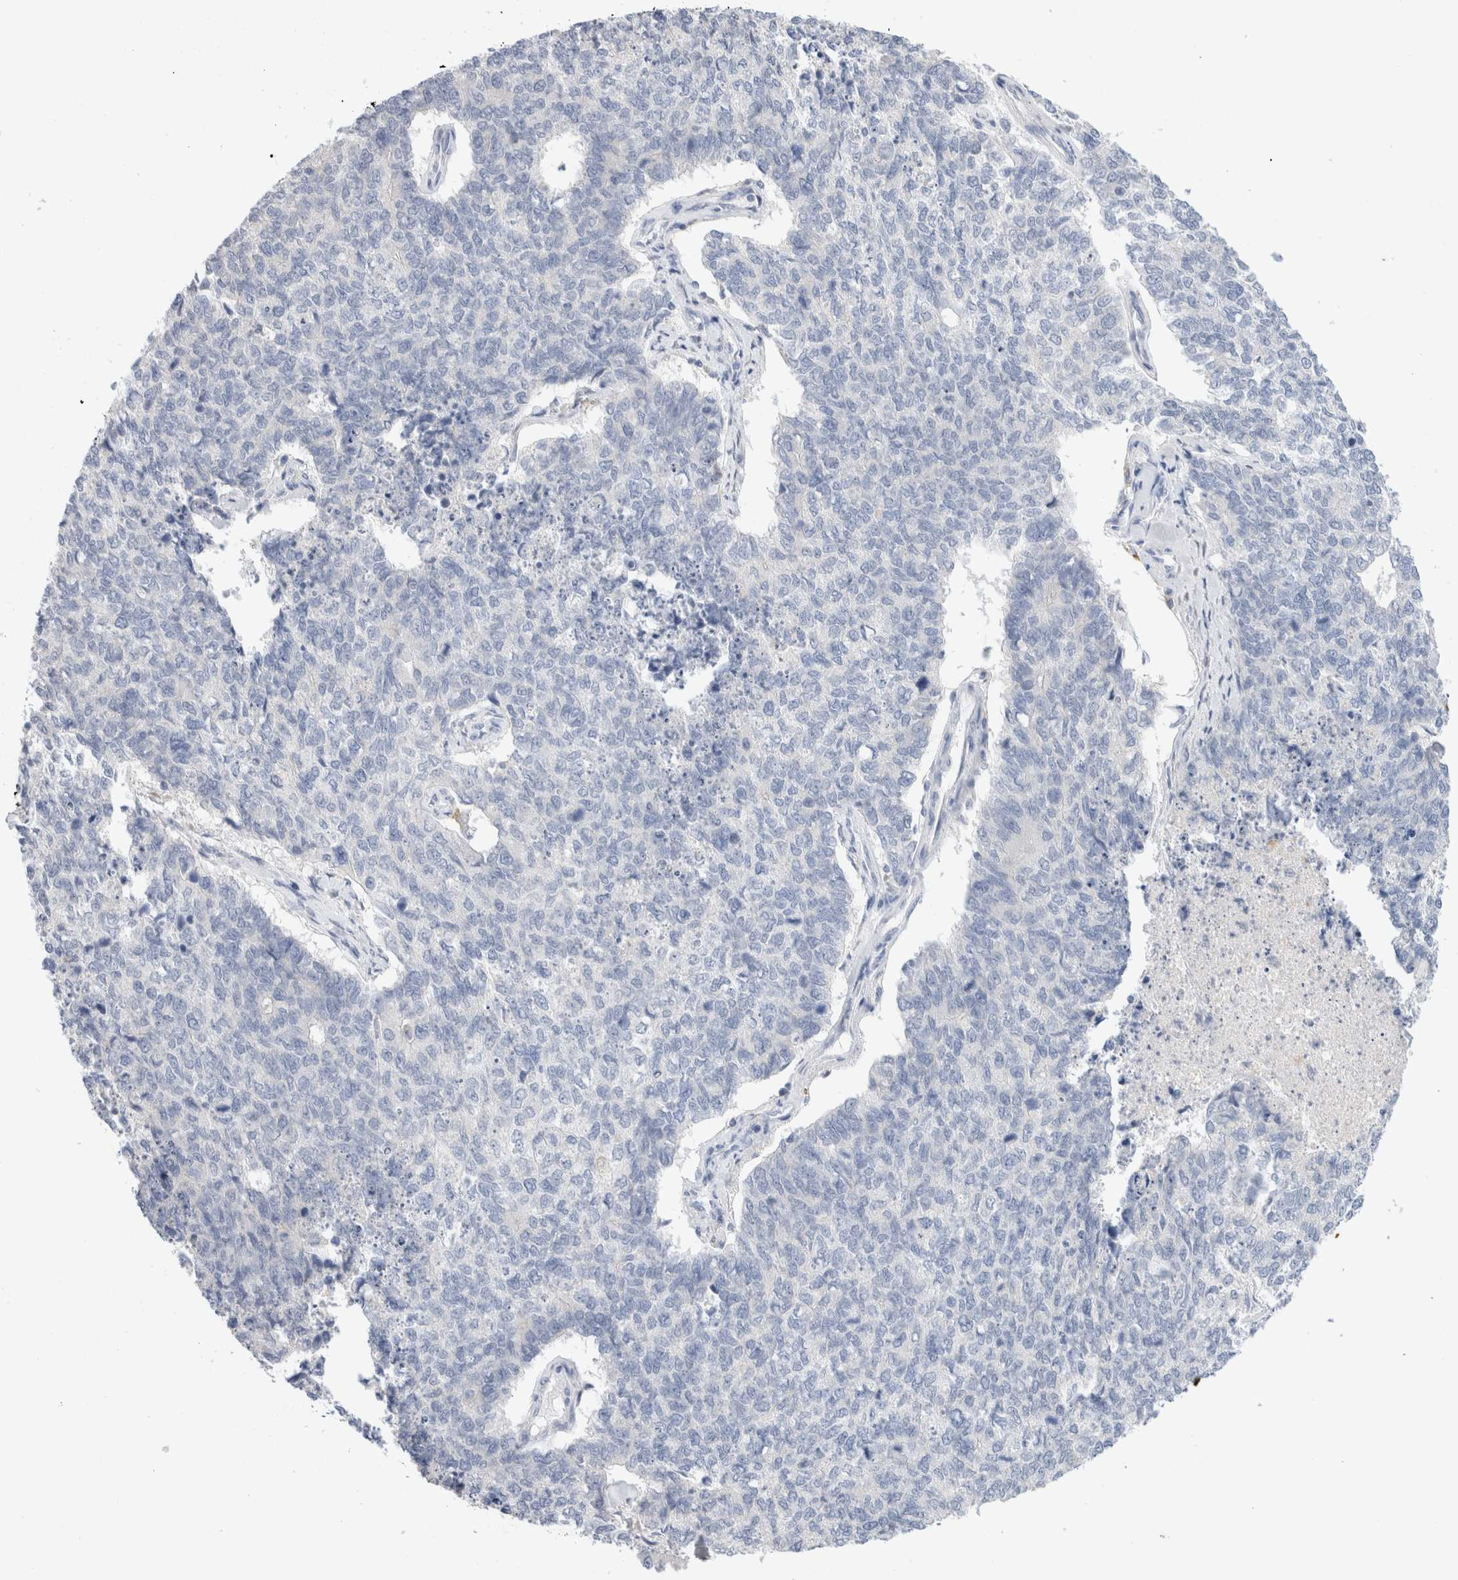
{"staining": {"intensity": "negative", "quantity": "none", "location": "none"}, "tissue": "cervical cancer", "cell_type": "Tumor cells", "image_type": "cancer", "snomed": [{"axis": "morphology", "description": "Squamous cell carcinoma, NOS"}, {"axis": "topography", "description": "Cervix"}], "caption": "This is an immunohistochemistry (IHC) image of human cervical cancer. There is no positivity in tumor cells.", "gene": "ADAM30", "patient": {"sex": "female", "age": 63}}